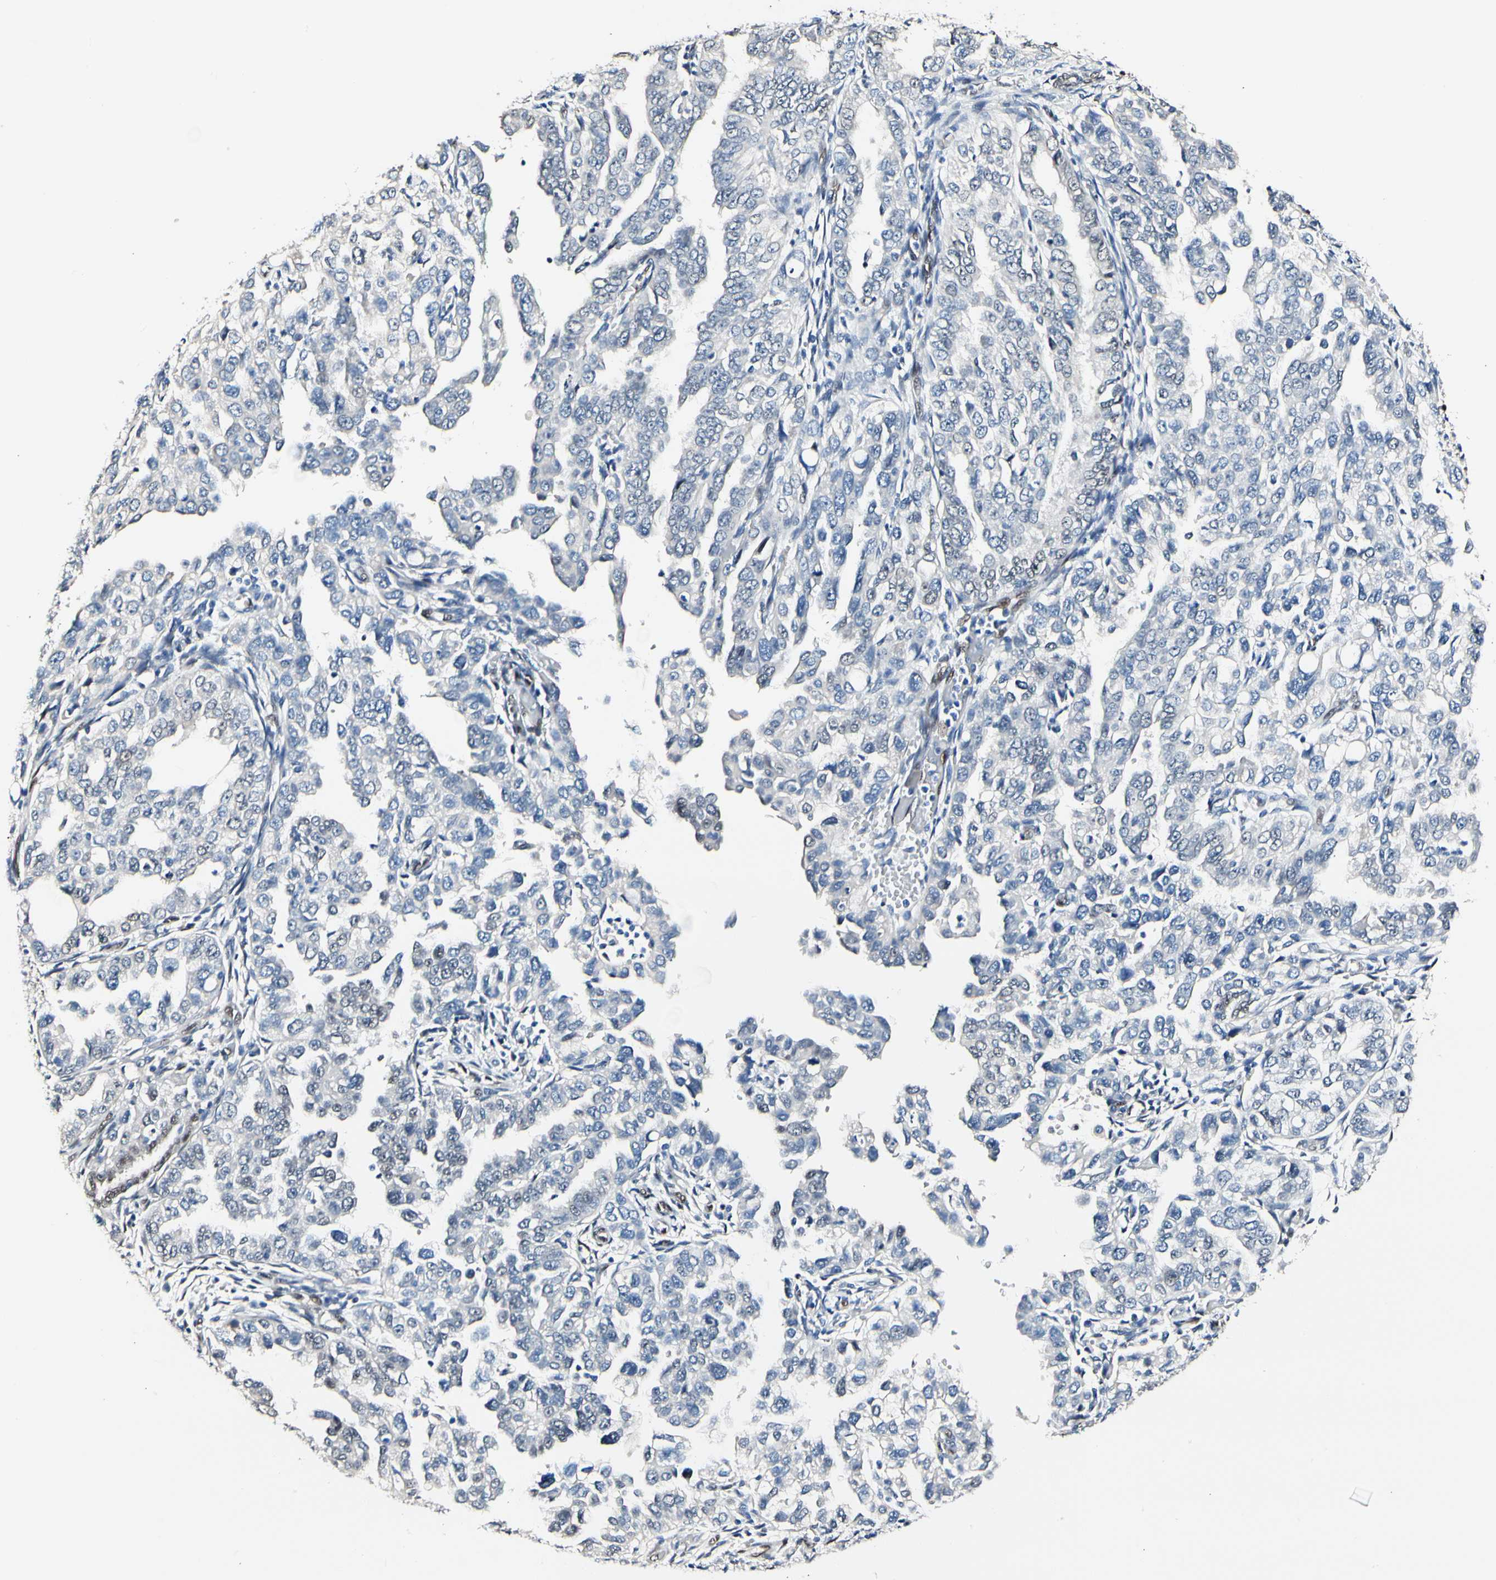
{"staining": {"intensity": "weak", "quantity": "25%-75%", "location": "nuclear"}, "tissue": "endometrial cancer", "cell_type": "Tumor cells", "image_type": "cancer", "snomed": [{"axis": "morphology", "description": "Adenocarcinoma, NOS"}, {"axis": "topography", "description": "Endometrium"}], "caption": "Immunohistochemical staining of human endometrial cancer (adenocarcinoma) displays low levels of weak nuclear protein staining in approximately 25%-75% of tumor cells. (DAB (3,3'-diaminobenzidine) IHC, brown staining for protein, blue staining for nuclei).", "gene": "NFIA", "patient": {"sex": "female", "age": 85}}